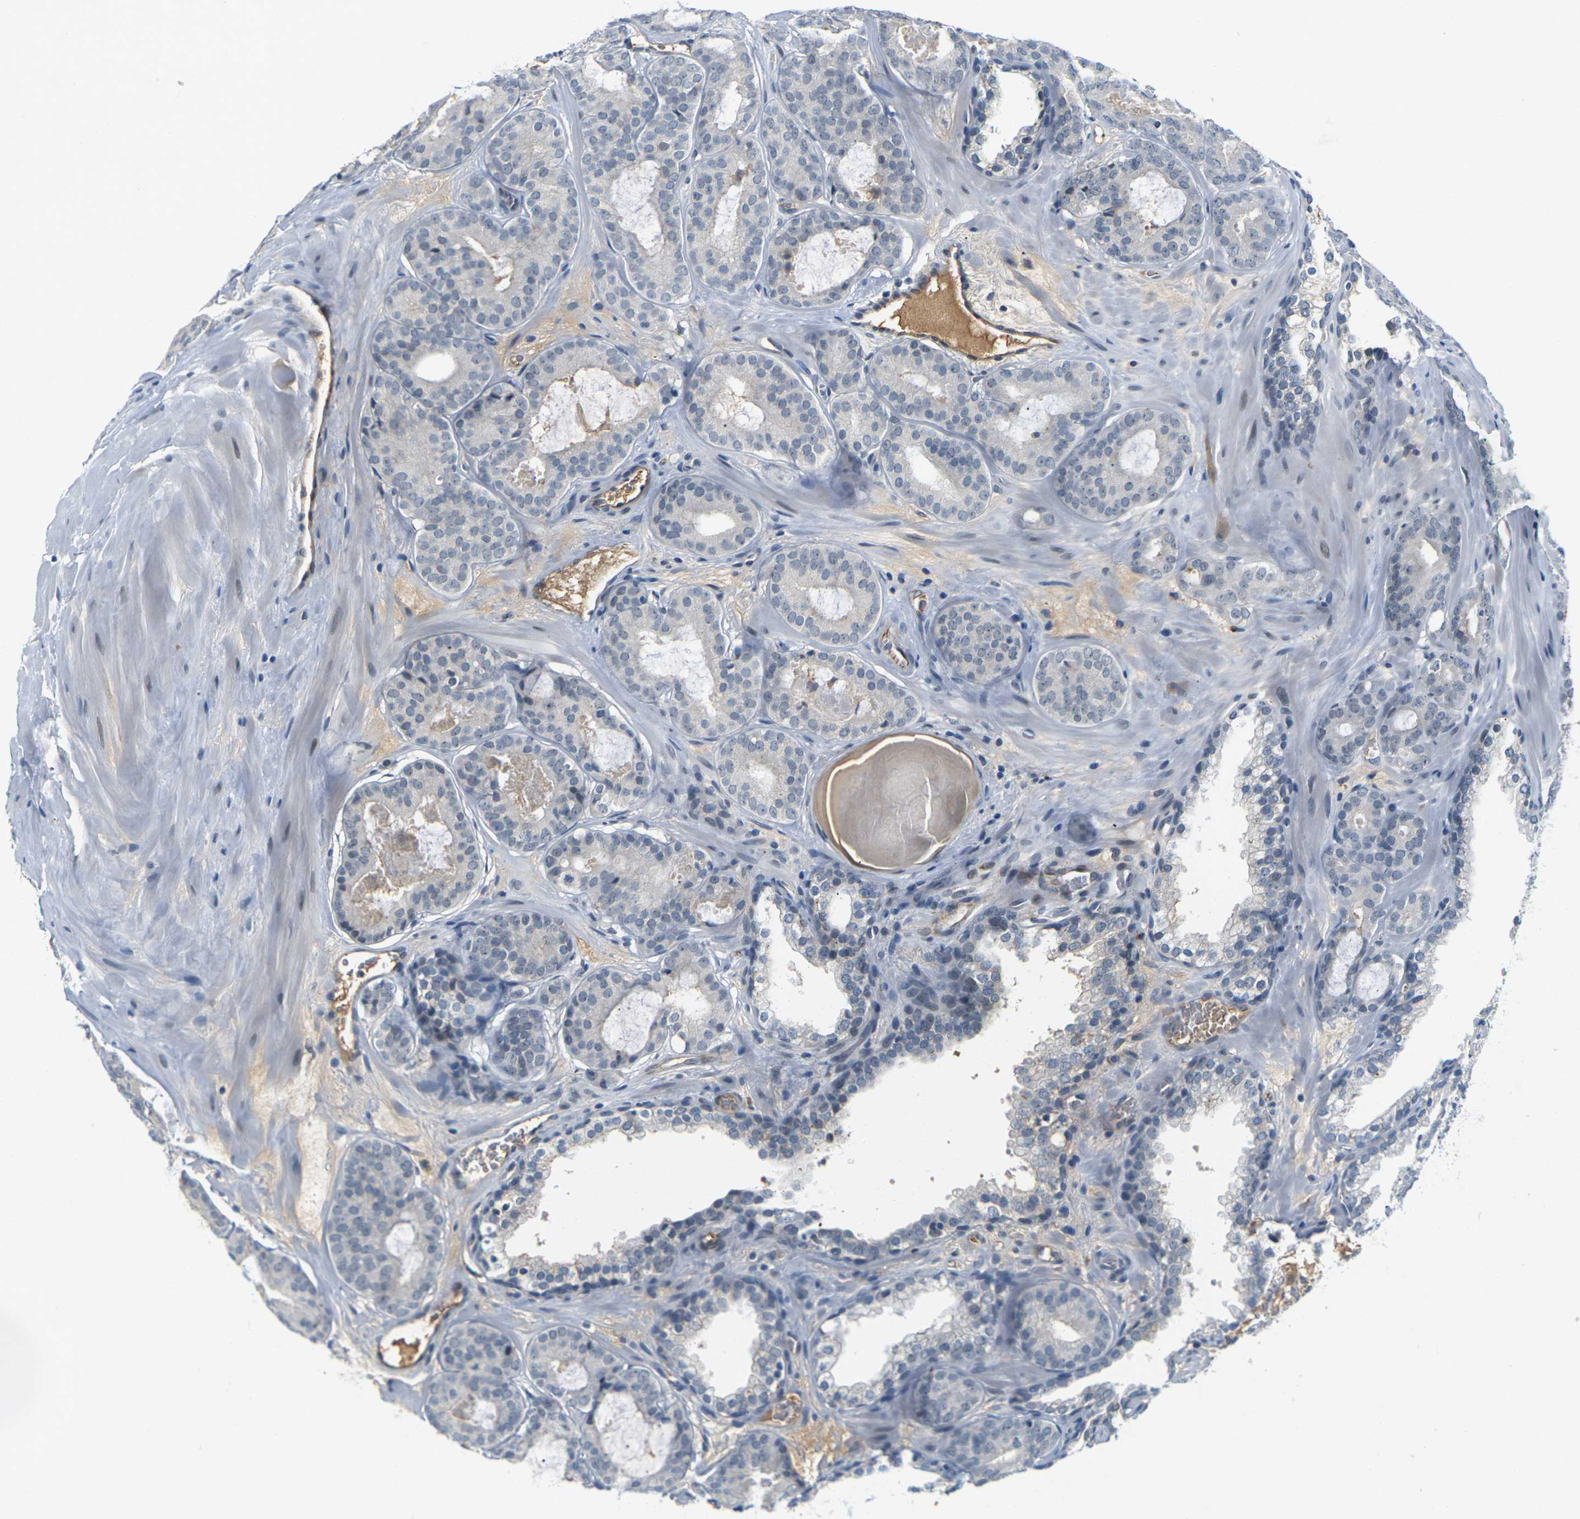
{"staining": {"intensity": "negative", "quantity": "none", "location": "none"}, "tissue": "prostate cancer", "cell_type": "Tumor cells", "image_type": "cancer", "snomed": [{"axis": "morphology", "description": "Adenocarcinoma, High grade"}, {"axis": "topography", "description": "Prostate"}], "caption": "IHC micrograph of neoplastic tissue: prostate cancer (high-grade adenocarcinoma) stained with DAB demonstrates no significant protein expression in tumor cells. (DAB (3,3'-diaminobenzidine) IHC visualized using brightfield microscopy, high magnification).", "gene": "PKP2", "patient": {"sex": "male", "age": 60}}